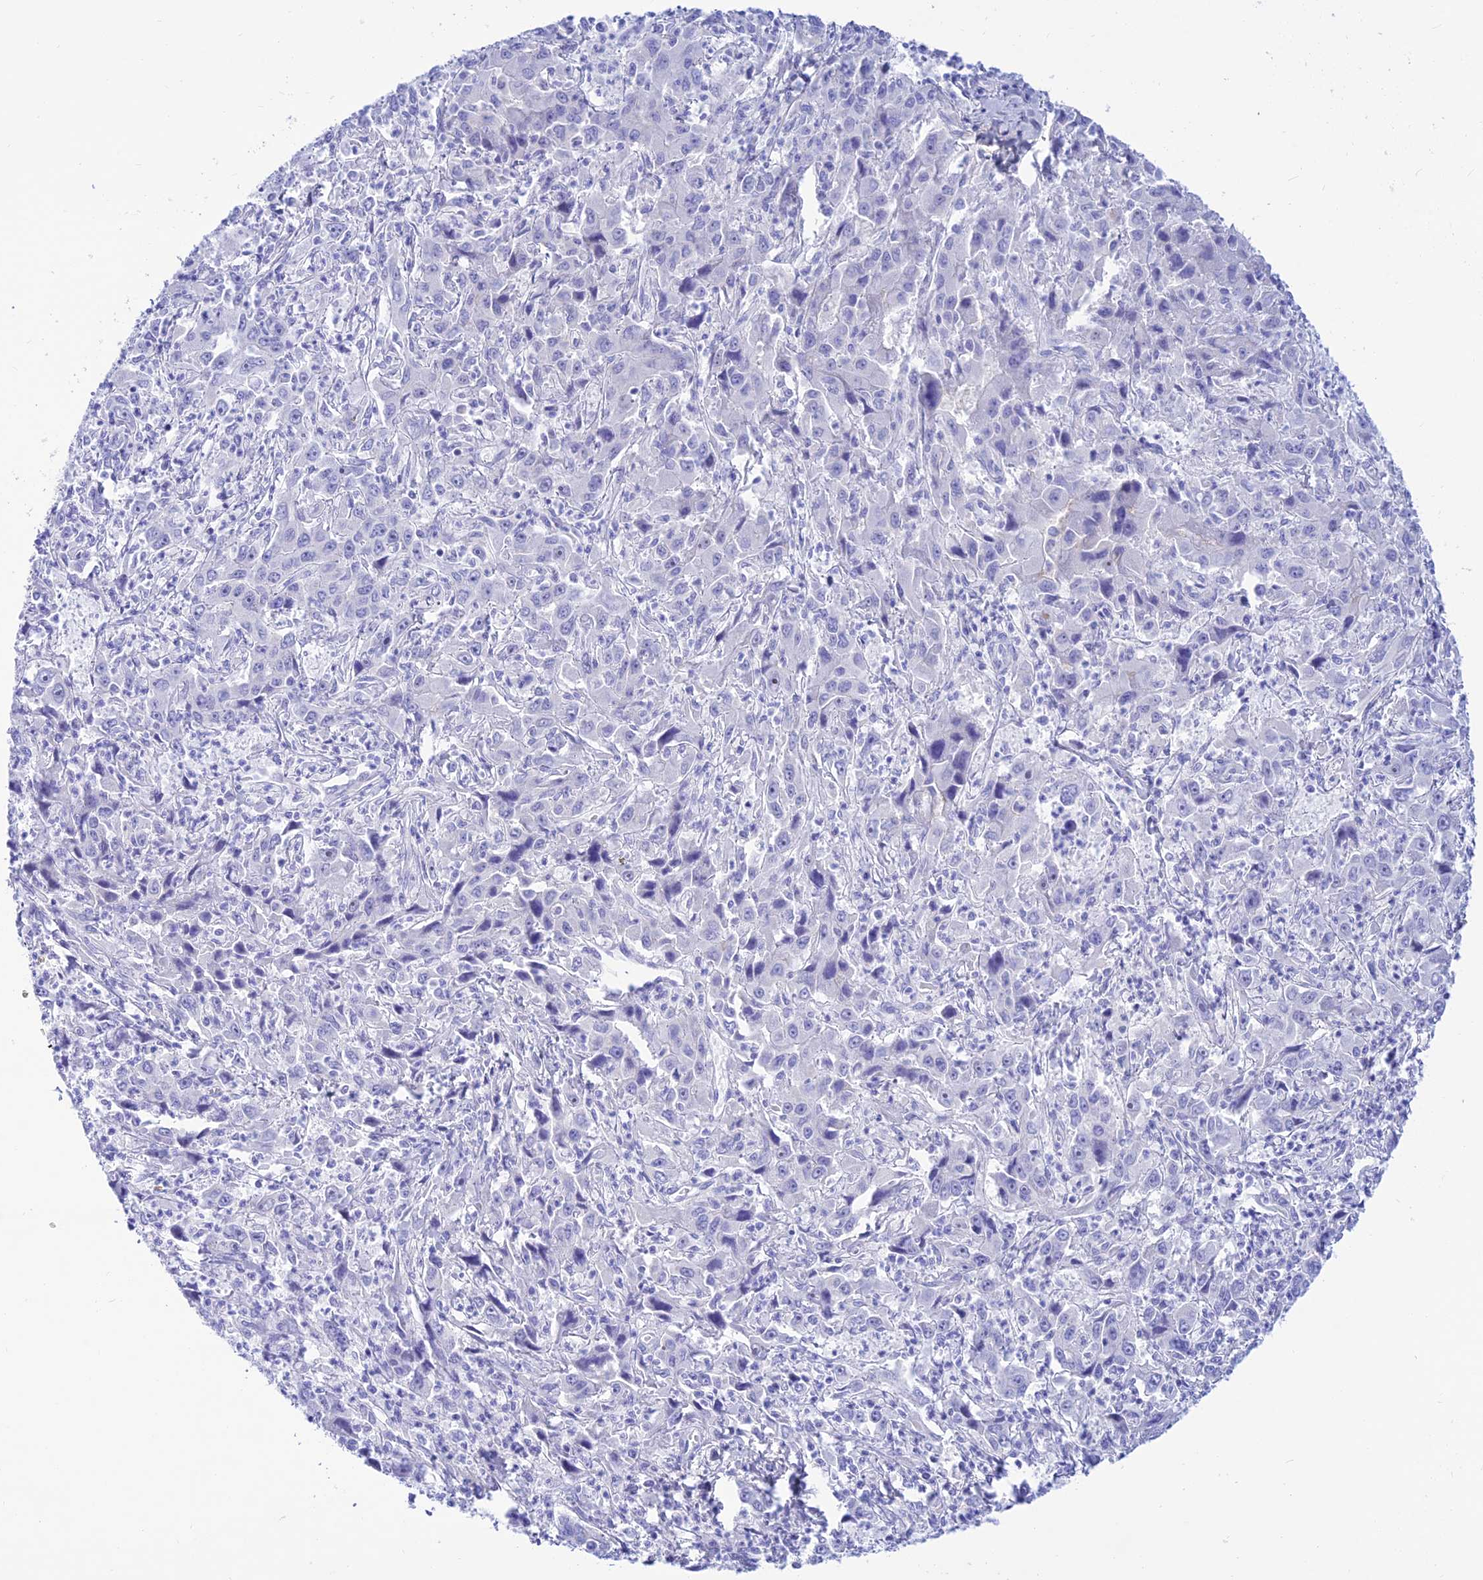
{"staining": {"intensity": "negative", "quantity": "none", "location": "none"}, "tissue": "liver cancer", "cell_type": "Tumor cells", "image_type": "cancer", "snomed": [{"axis": "morphology", "description": "Carcinoma, Hepatocellular, NOS"}, {"axis": "topography", "description": "Liver"}], "caption": "Protein analysis of hepatocellular carcinoma (liver) reveals no significant positivity in tumor cells.", "gene": "PRNP", "patient": {"sex": "male", "age": 63}}